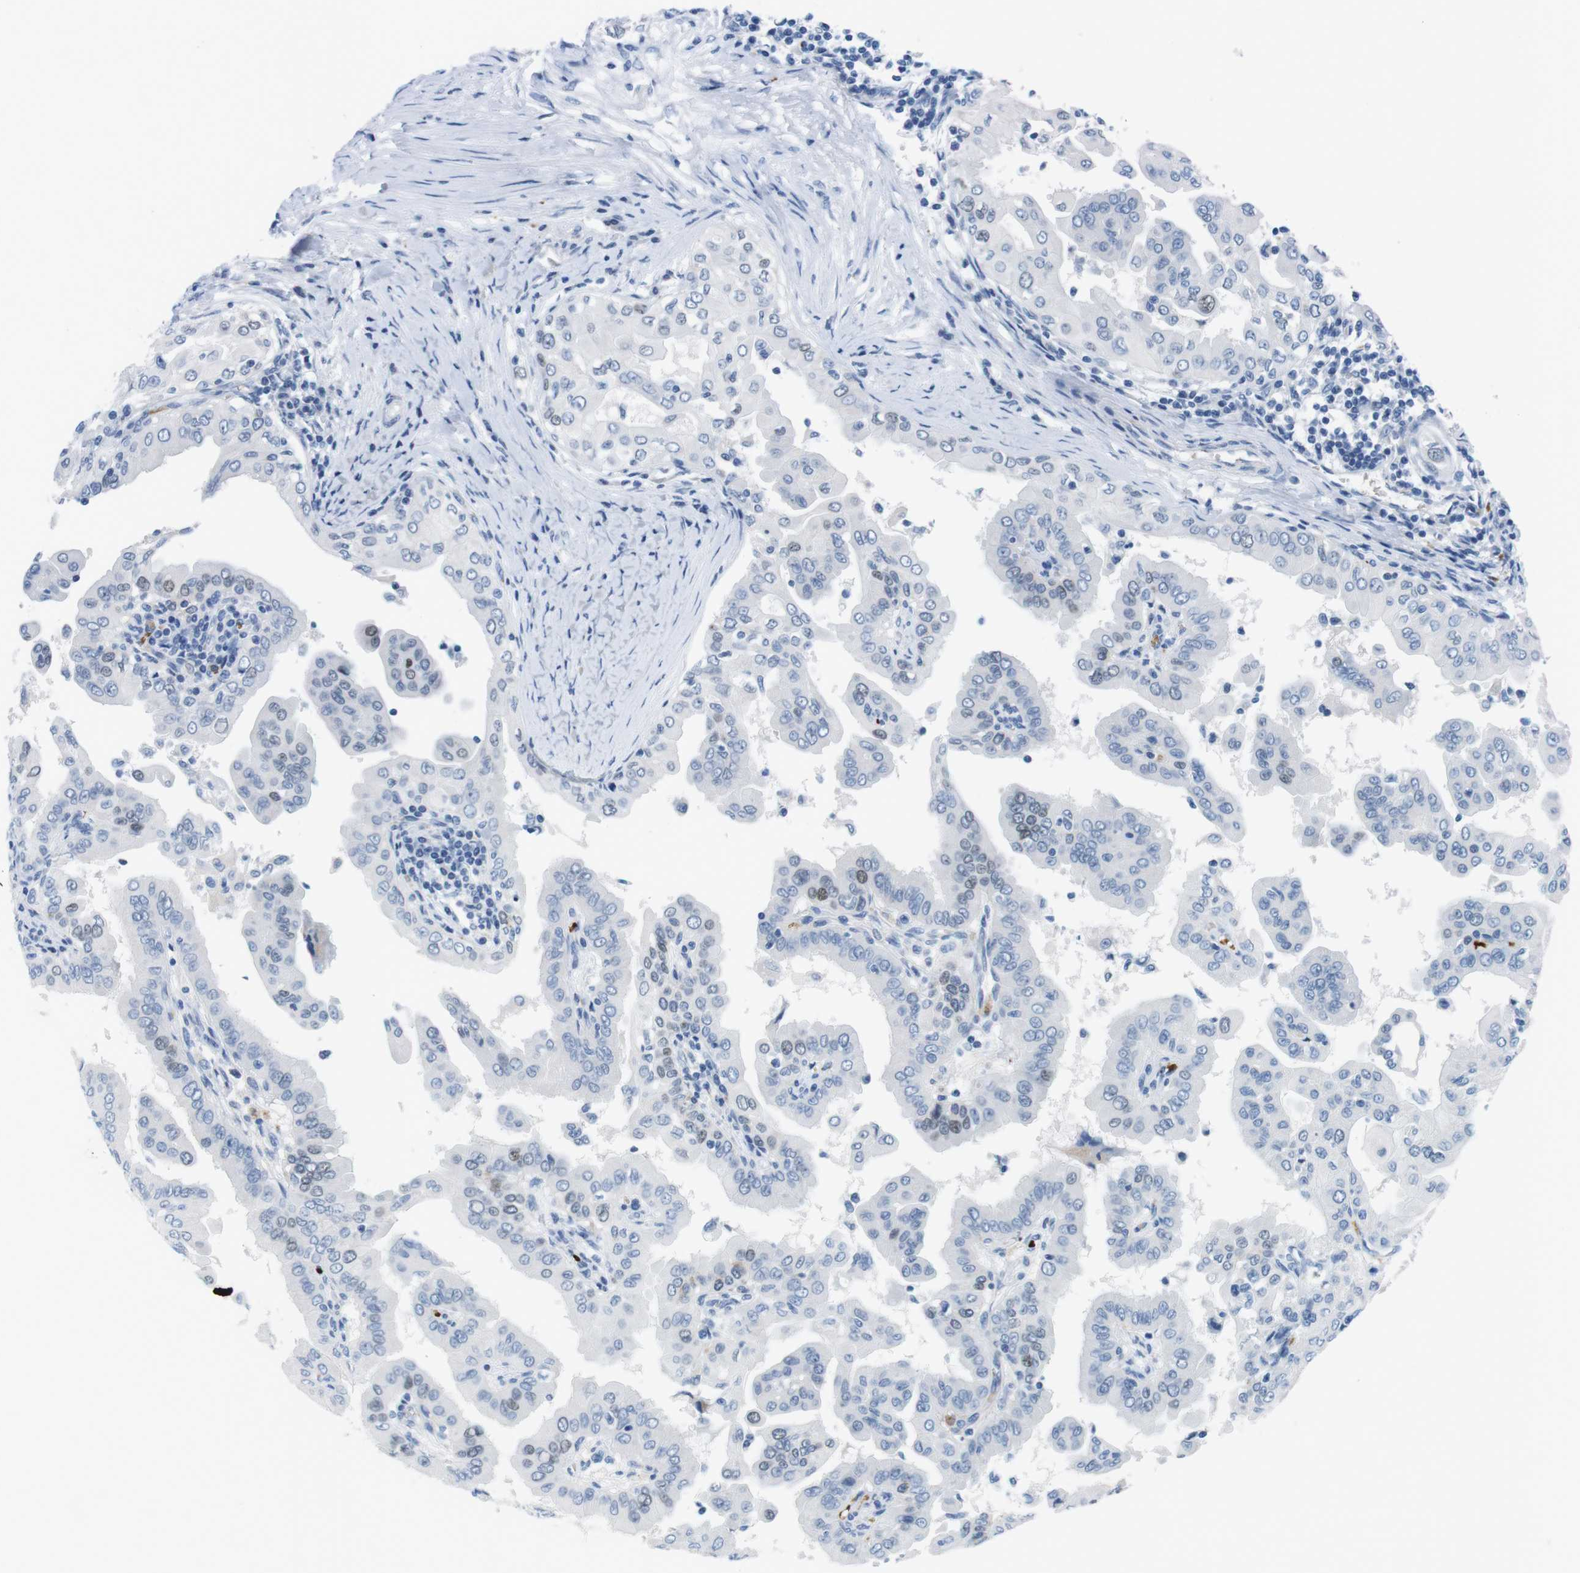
{"staining": {"intensity": "moderate", "quantity": "<25%", "location": "nuclear"}, "tissue": "thyroid cancer", "cell_type": "Tumor cells", "image_type": "cancer", "snomed": [{"axis": "morphology", "description": "Papillary adenocarcinoma, NOS"}, {"axis": "topography", "description": "Thyroid gland"}], "caption": "Thyroid cancer was stained to show a protein in brown. There is low levels of moderate nuclear positivity in about <25% of tumor cells.", "gene": "TFAP2C", "patient": {"sex": "male", "age": 33}}